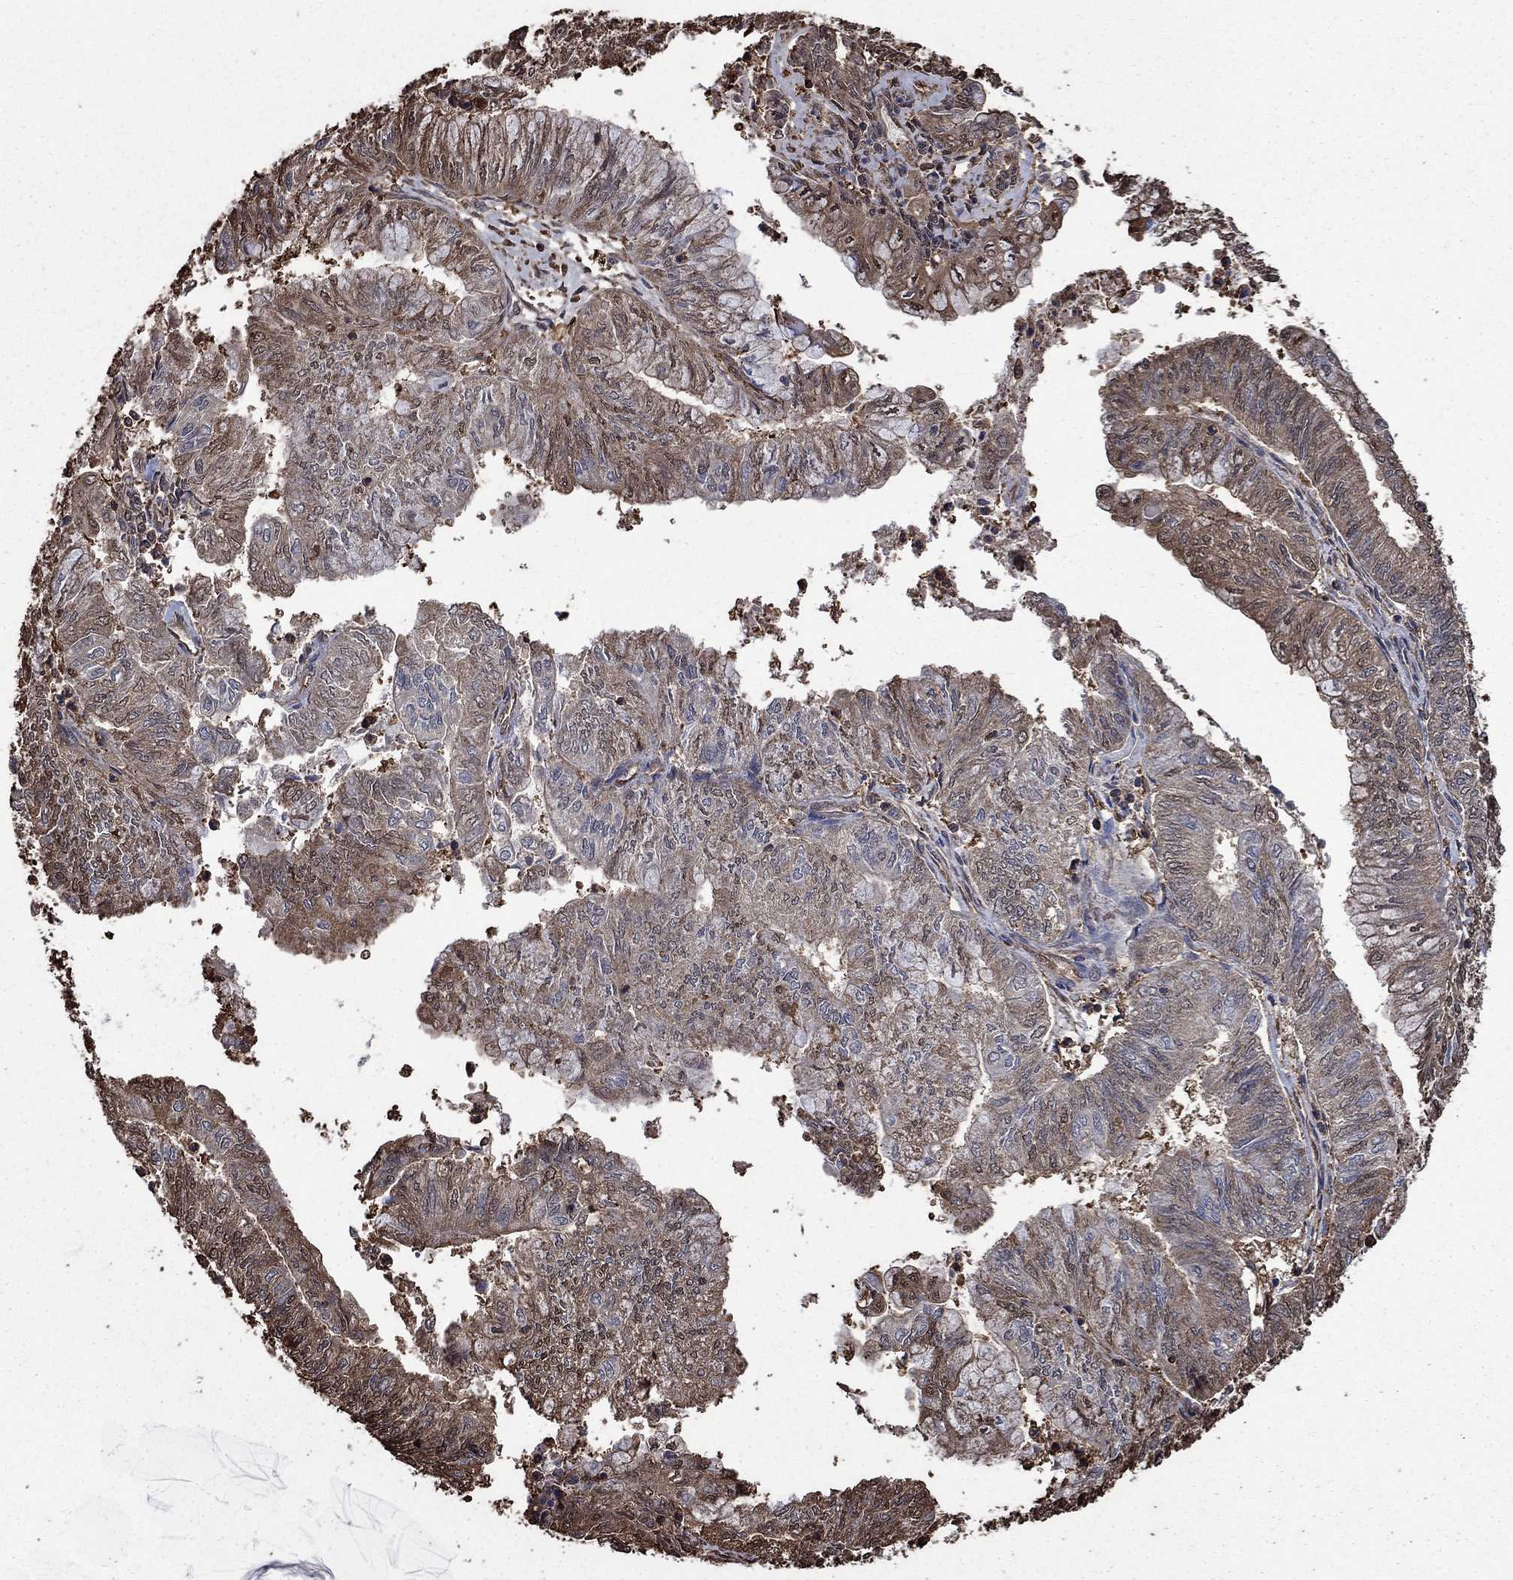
{"staining": {"intensity": "weak", "quantity": "<25%", "location": "cytoplasmic/membranous"}, "tissue": "endometrial cancer", "cell_type": "Tumor cells", "image_type": "cancer", "snomed": [{"axis": "morphology", "description": "Adenocarcinoma, NOS"}, {"axis": "topography", "description": "Endometrium"}], "caption": "Endometrial cancer (adenocarcinoma) was stained to show a protein in brown. There is no significant staining in tumor cells.", "gene": "GAPDH", "patient": {"sex": "female", "age": 59}}